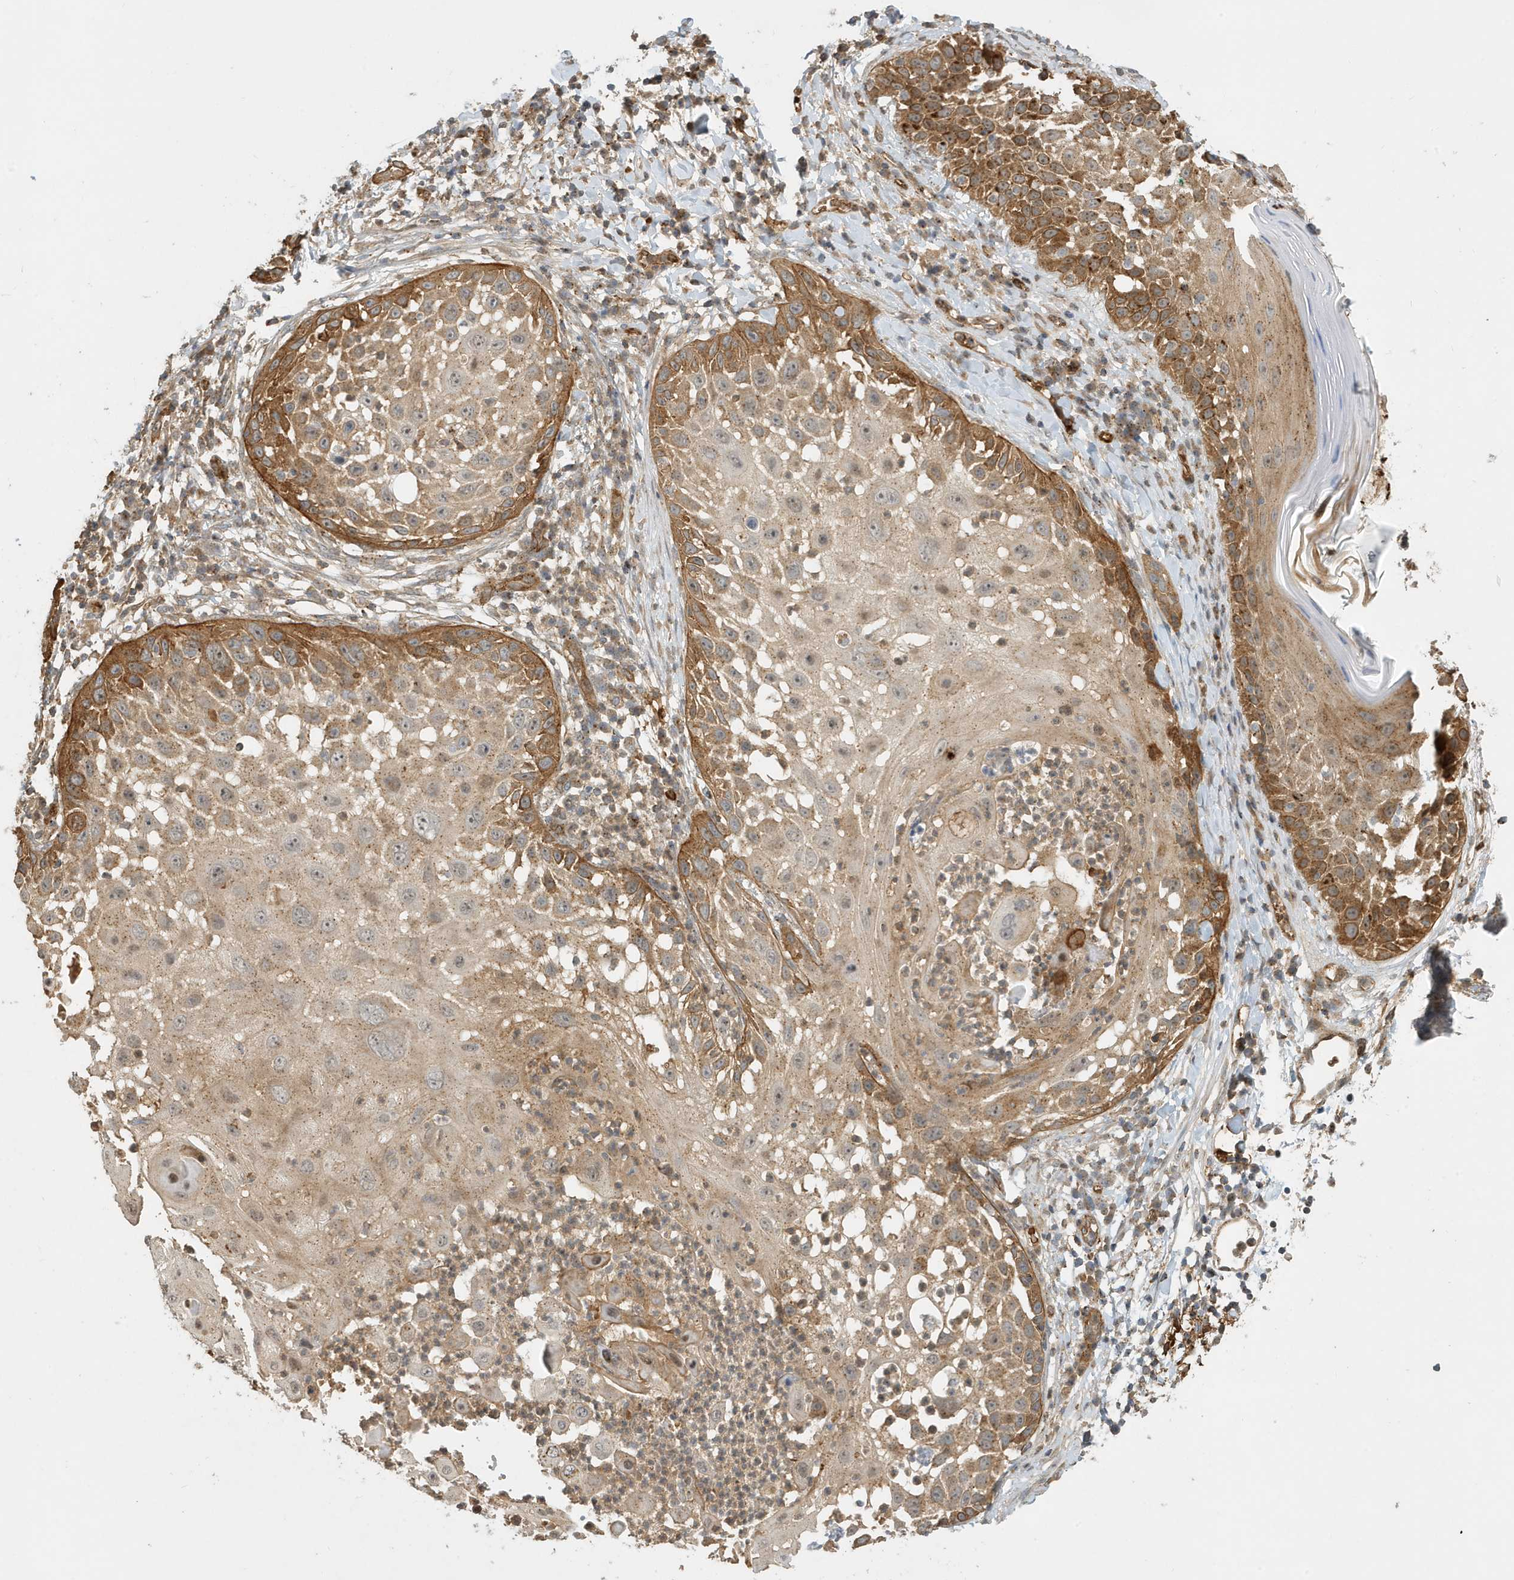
{"staining": {"intensity": "moderate", "quantity": "25%-75%", "location": "cytoplasmic/membranous"}, "tissue": "skin cancer", "cell_type": "Tumor cells", "image_type": "cancer", "snomed": [{"axis": "morphology", "description": "Squamous cell carcinoma, NOS"}, {"axis": "topography", "description": "Skin"}], "caption": "About 25%-75% of tumor cells in skin squamous cell carcinoma demonstrate moderate cytoplasmic/membranous protein positivity as visualized by brown immunohistochemical staining.", "gene": "FYCO1", "patient": {"sex": "female", "age": 44}}